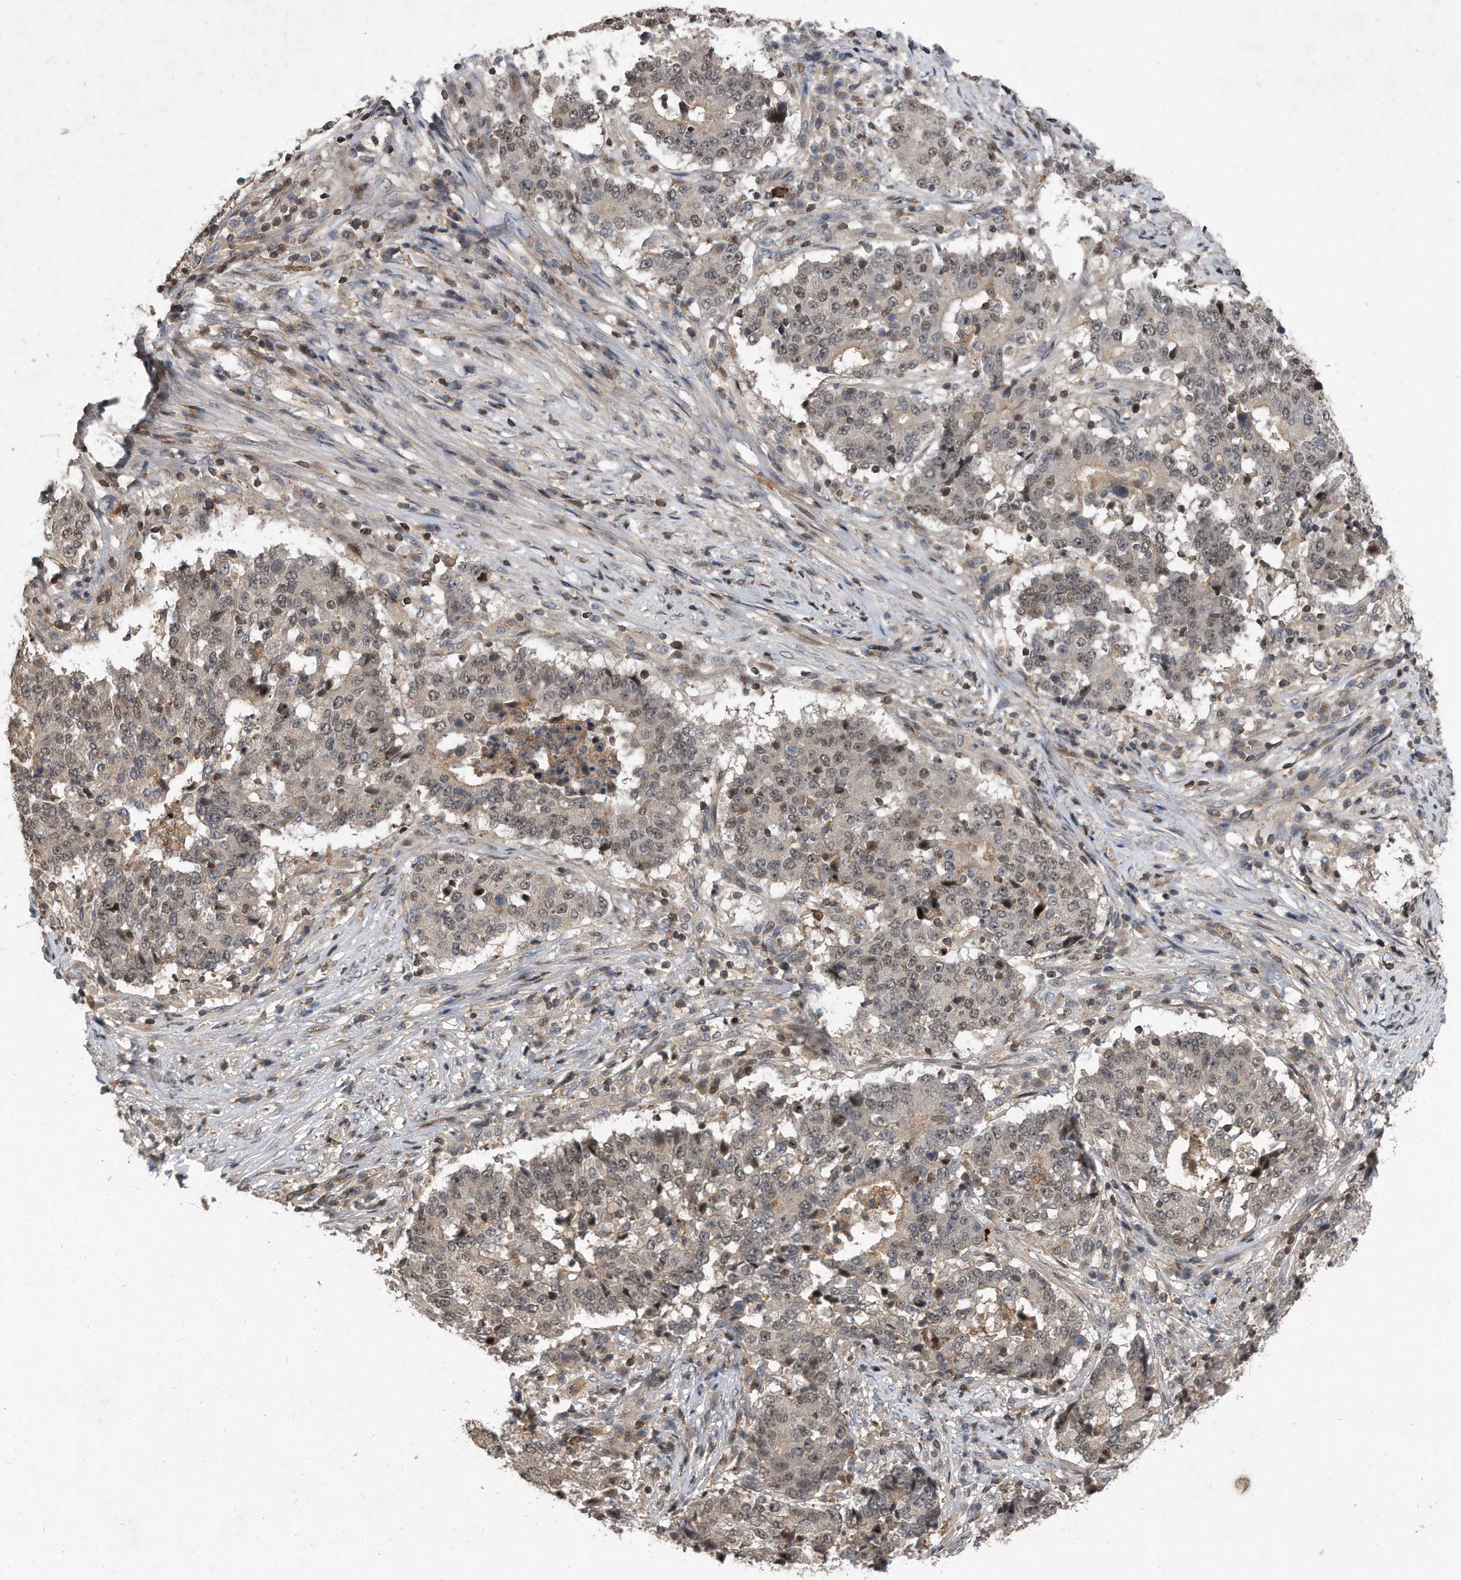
{"staining": {"intensity": "weak", "quantity": "25%-75%", "location": "nuclear"}, "tissue": "stomach cancer", "cell_type": "Tumor cells", "image_type": "cancer", "snomed": [{"axis": "morphology", "description": "Adenocarcinoma, NOS"}, {"axis": "topography", "description": "Stomach"}], "caption": "DAB immunohistochemical staining of human adenocarcinoma (stomach) displays weak nuclear protein expression in about 25%-75% of tumor cells. (DAB = brown stain, brightfield microscopy at high magnification).", "gene": "PGBD2", "patient": {"sex": "male", "age": 59}}